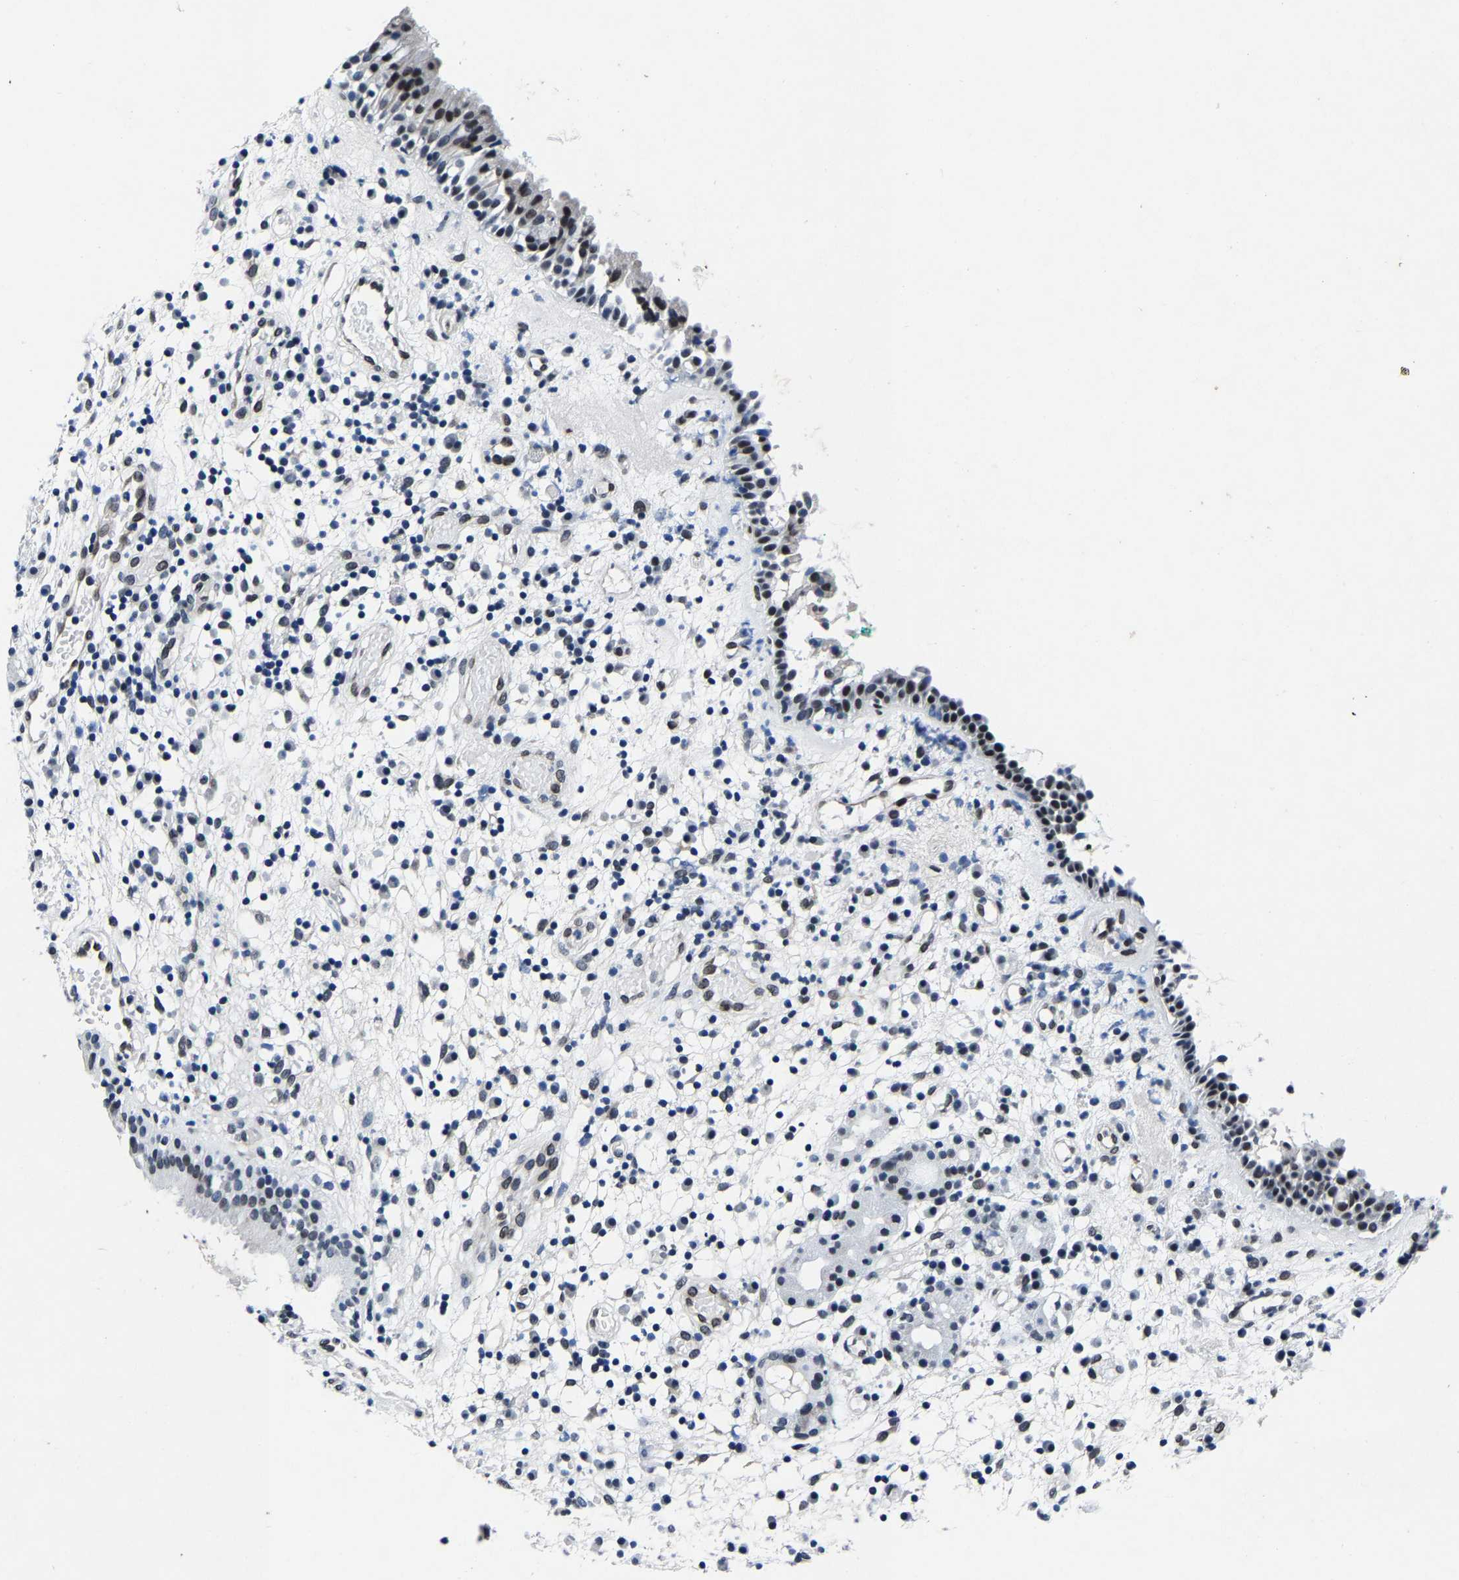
{"staining": {"intensity": "moderate", "quantity": "25%-75%", "location": "nuclear"}, "tissue": "nasopharynx", "cell_type": "Respiratory epithelial cells", "image_type": "normal", "snomed": [{"axis": "morphology", "description": "Normal tissue, NOS"}, {"axis": "morphology", "description": "Basal cell carcinoma"}, {"axis": "topography", "description": "Cartilage tissue"}, {"axis": "topography", "description": "Nasopharynx"}, {"axis": "topography", "description": "Oral tissue"}], "caption": "Nasopharynx stained with DAB (3,3'-diaminobenzidine) immunohistochemistry reveals medium levels of moderate nuclear positivity in about 25%-75% of respiratory epithelial cells. (IHC, brightfield microscopy, high magnification).", "gene": "UBN2", "patient": {"sex": "female", "age": 77}}